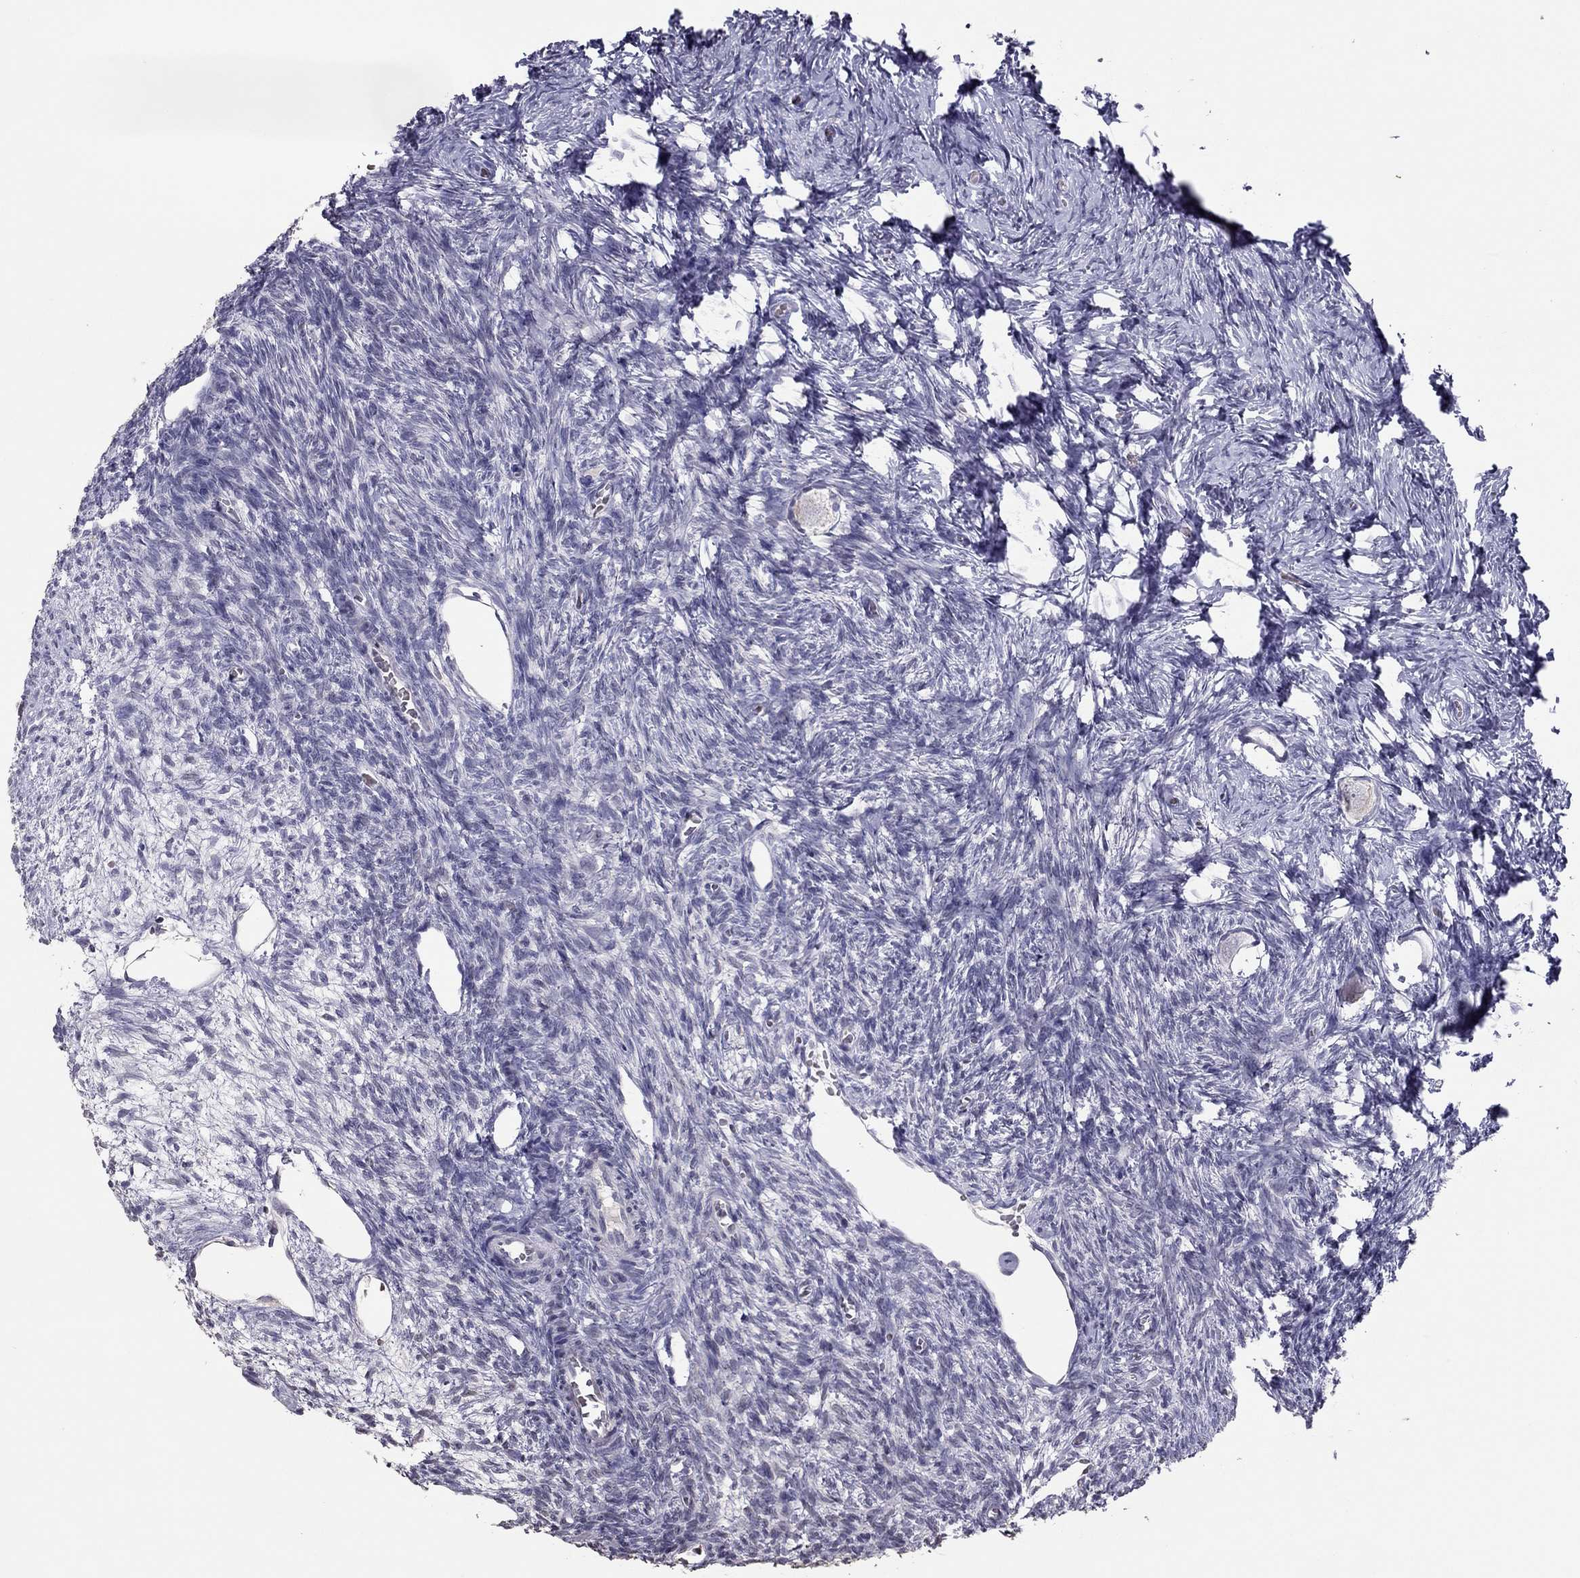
{"staining": {"intensity": "negative", "quantity": "none", "location": "none"}, "tissue": "ovary", "cell_type": "Follicle cells", "image_type": "normal", "snomed": [{"axis": "morphology", "description": "Normal tissue, NOS"}, {"axis": "topography", "description": "Ovary"}], "caption": "Protein analysis of normal ovary displays no significant positivity in follicle cells. (Brightfield microscopy of DAB IHC at high magnification).", "gene": "TSHB", "patient": {"sex": "female", "age": 27}}